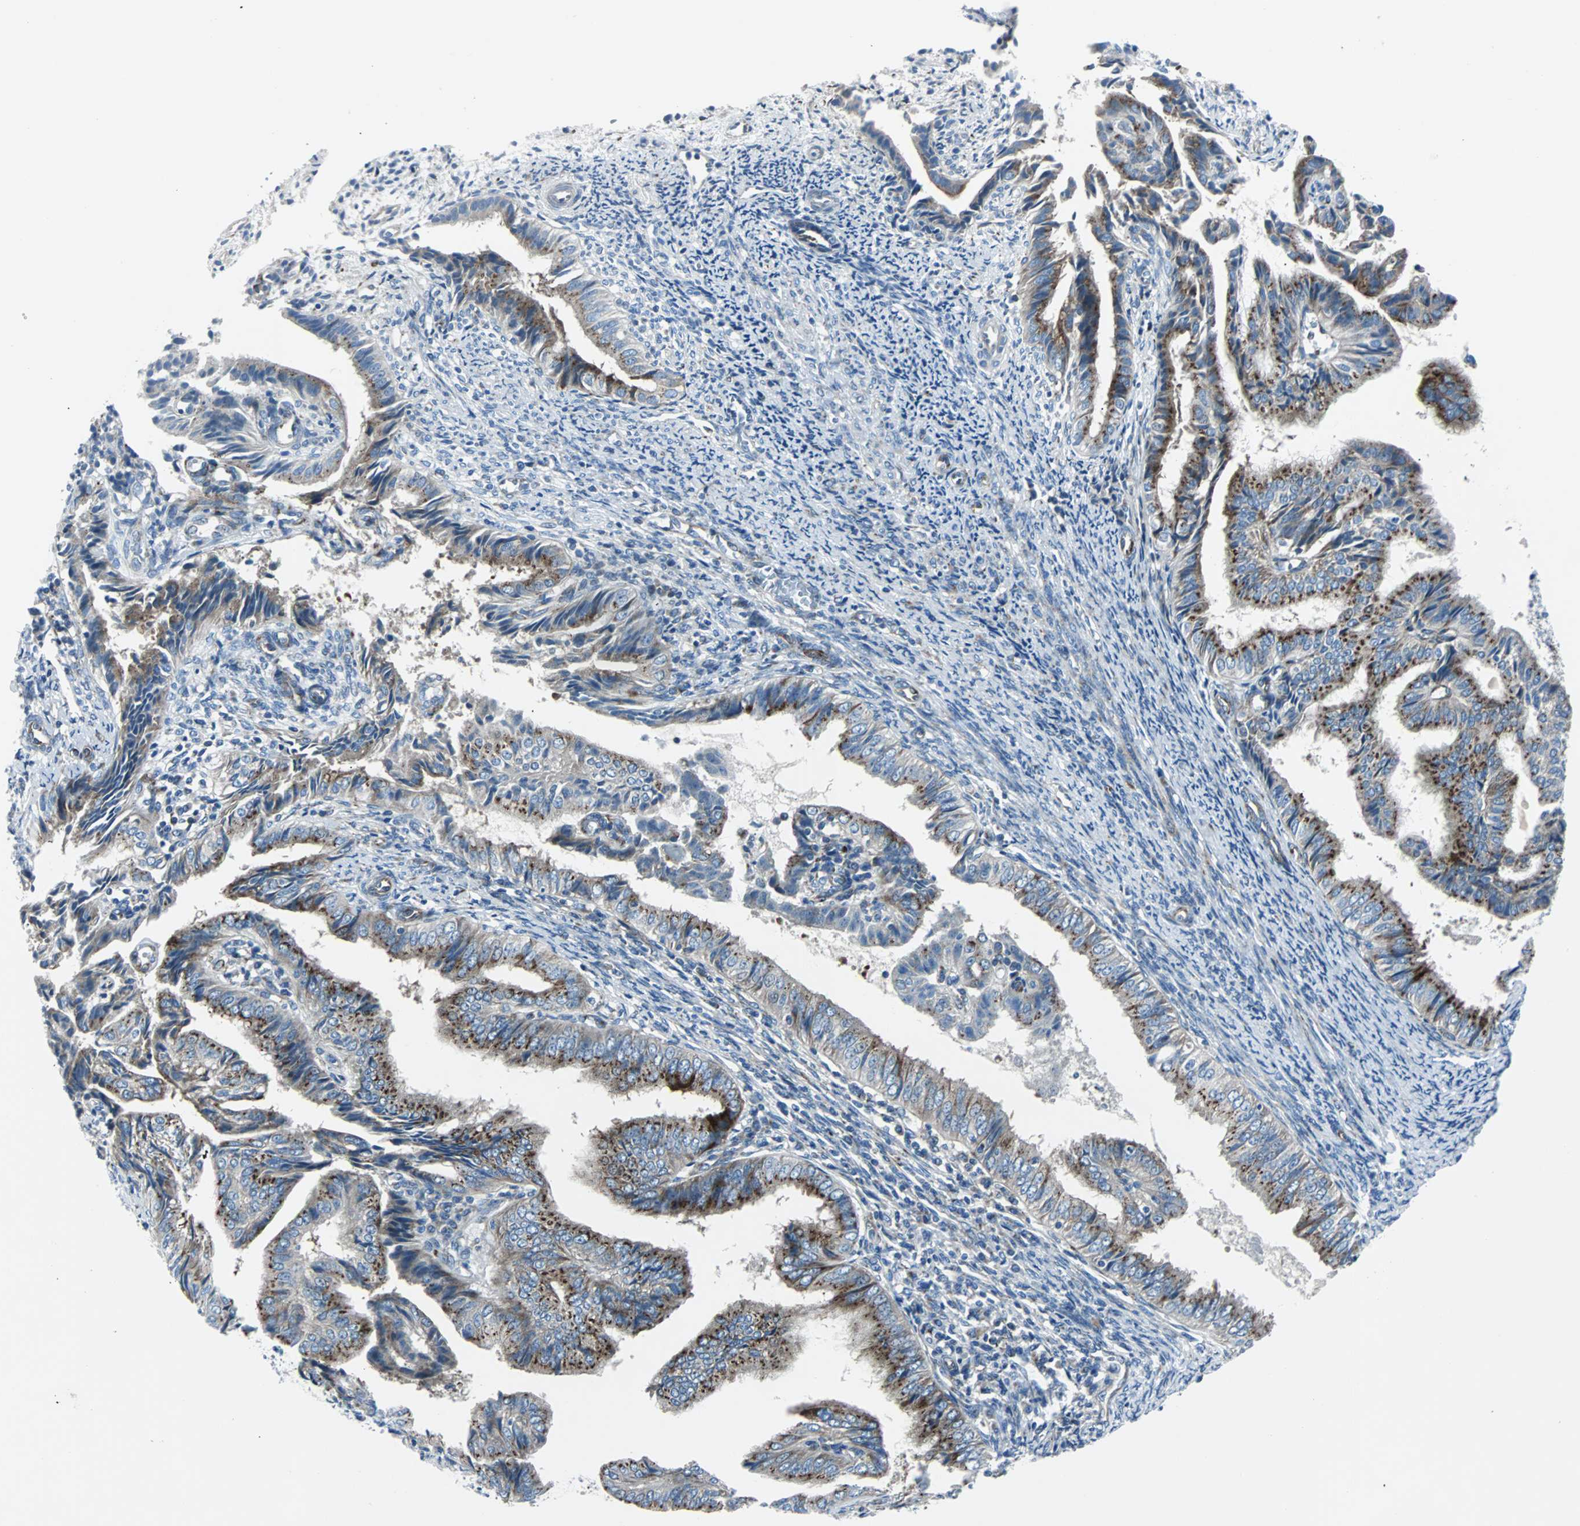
{"staining": {"intensity": "moderate", "quantity": "25%-75%", "location": "cytoplasmic/membranous"}, "tissue": "endometrial cancer", "cell_type": "Tumor cells", "image_type": "cancer", "snomed": [{"axis": "morphology", "description": "Adenocarcinoma, NOS"}, {"axis": "topography", "description": "Endometrium"}], "caption": "This histopathology image displays IHC staining of human endometrial cancer, with medium moderate cytoplasmic/membranous staining in about 25%-75% of tumor cells.", "gene": "BBC3", "patient": {"sex": "female", "age": 58}}